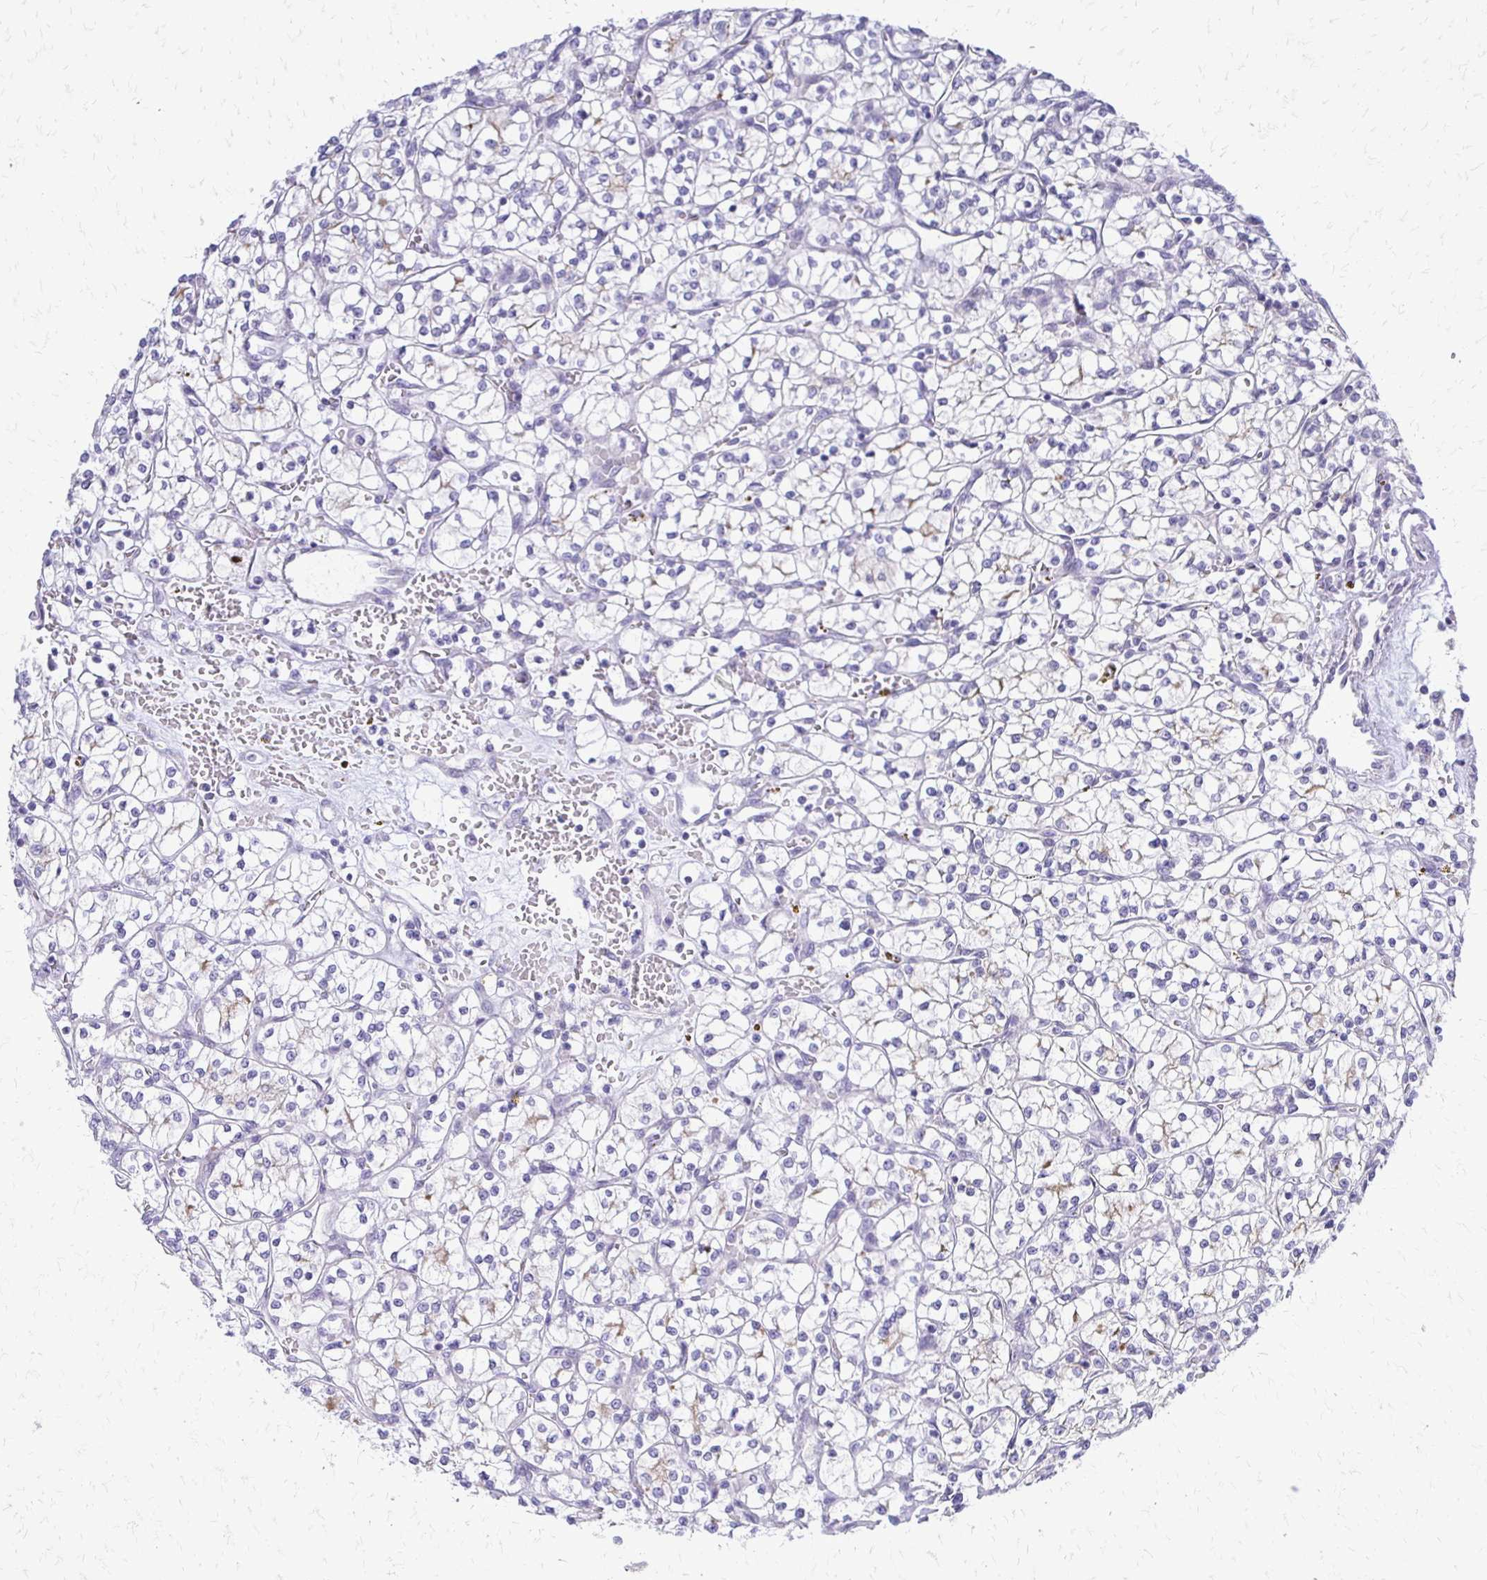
{"staining": {"intensity": "negative", "quantity": "none", "location": "none"}, "tissue": "renal cancer", "cell_type": "Tumor cells", "image_type": "cancer", "snomed": [{"axis": "morphology", "description": "Adenocarcinoma, NOS"}, {"axis": "topography", "description": "Kidney"}], "caption": "A micrograph of renal cancer (adenocarcinoma) stained for a protein displays no brown staining in tumor cells.", "gene": "EPYC", "patient": {"sex": "female", "age": 64}}